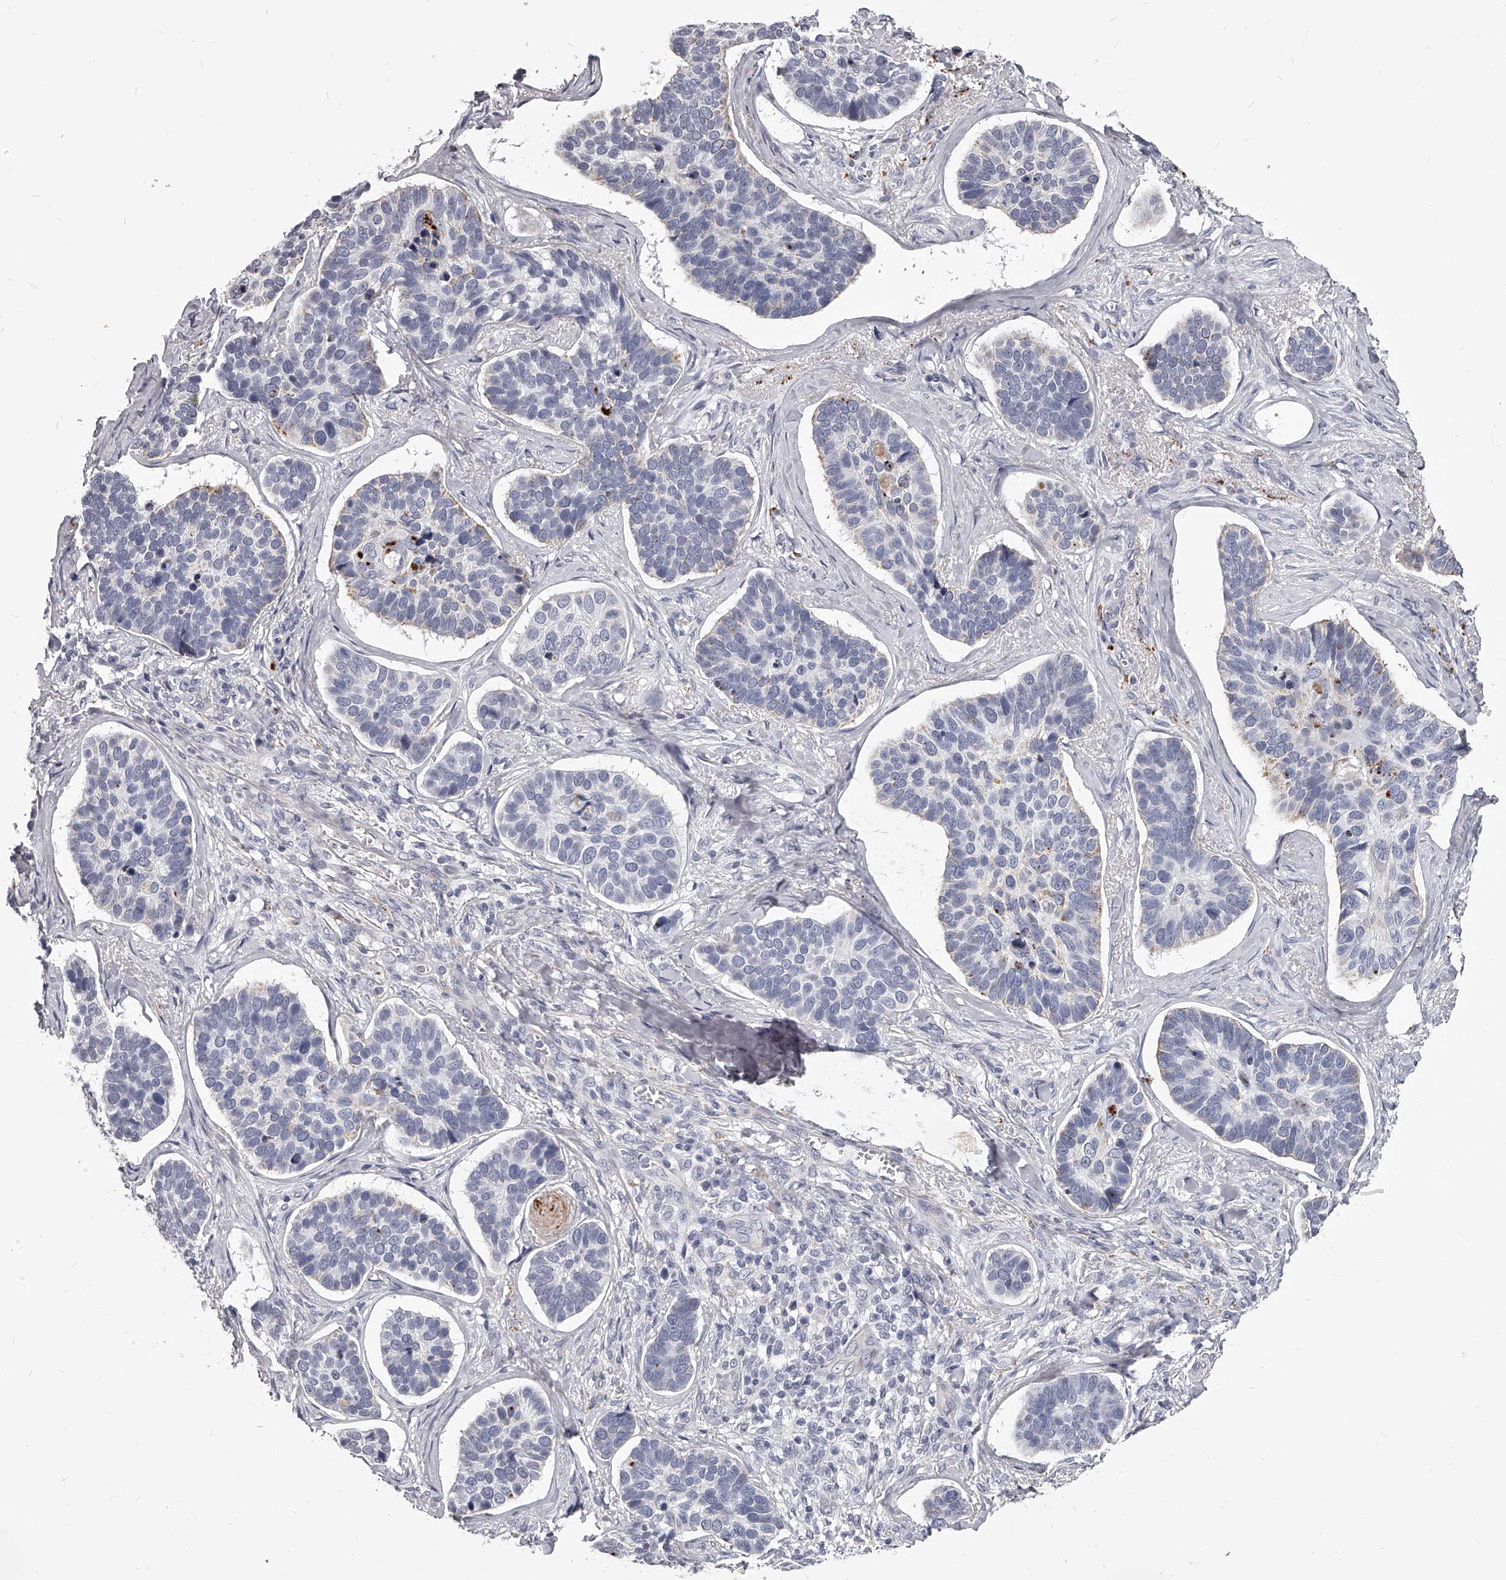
{"staining": {"intensity": "negative", "quantity": "none", "location": "none"}, "tissue": "skin cancer", "cell_type": "Tumor cells", "image_type": "cancer", "snomed": [{"axis": "morphology", "description": "Basal cell carcinoma"}, {"axis": "topography", "description": "Skin"}], "caption": "Immunohistochemistry (IHC) photomicrograph of neoplastic tissue: skin cancer (basal cell carcinoma) stained with DAB displays no significant protein positivity in tumor cells.", "gene": "DMRT1", "patient": {"sex": "male", "age": 62}}